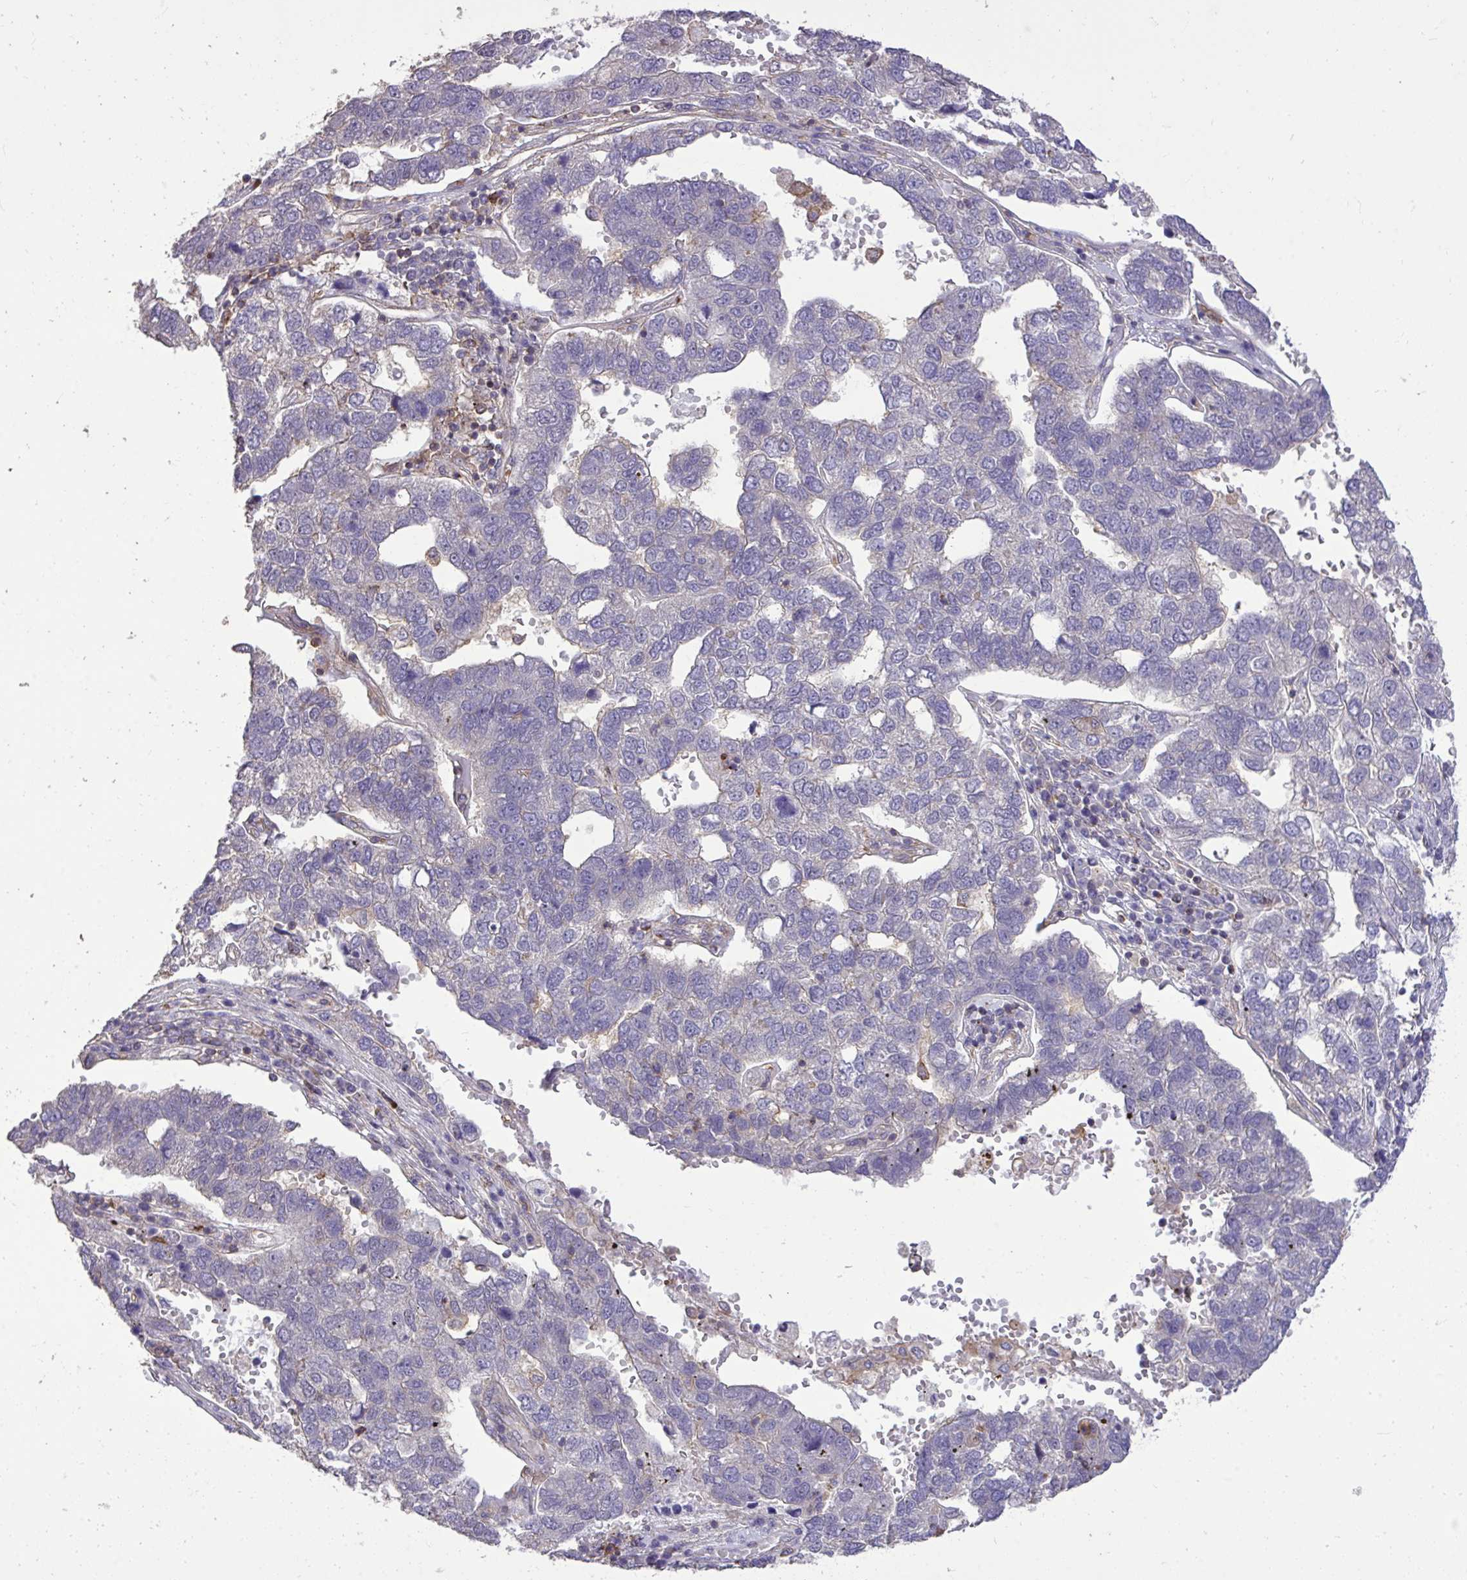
{"staining": {"intensity": "negative", "quantity": "none", "location": "none"}, "tissue": "pancreatic cancer", "cell_type": "Tumor cells", "image_type": "cancer", "snomed": [{"axis": "morphology", "description": "Adenocarcinoma, NOS"}, {"axis": "topography", "description": "Pancreas"}], "caption": "Tumor cells show no significant protein positivity in adenocarcinoma (pancreatic).", "gene": "IGFL2", "patient": {"sex": "female", "age": 61}}